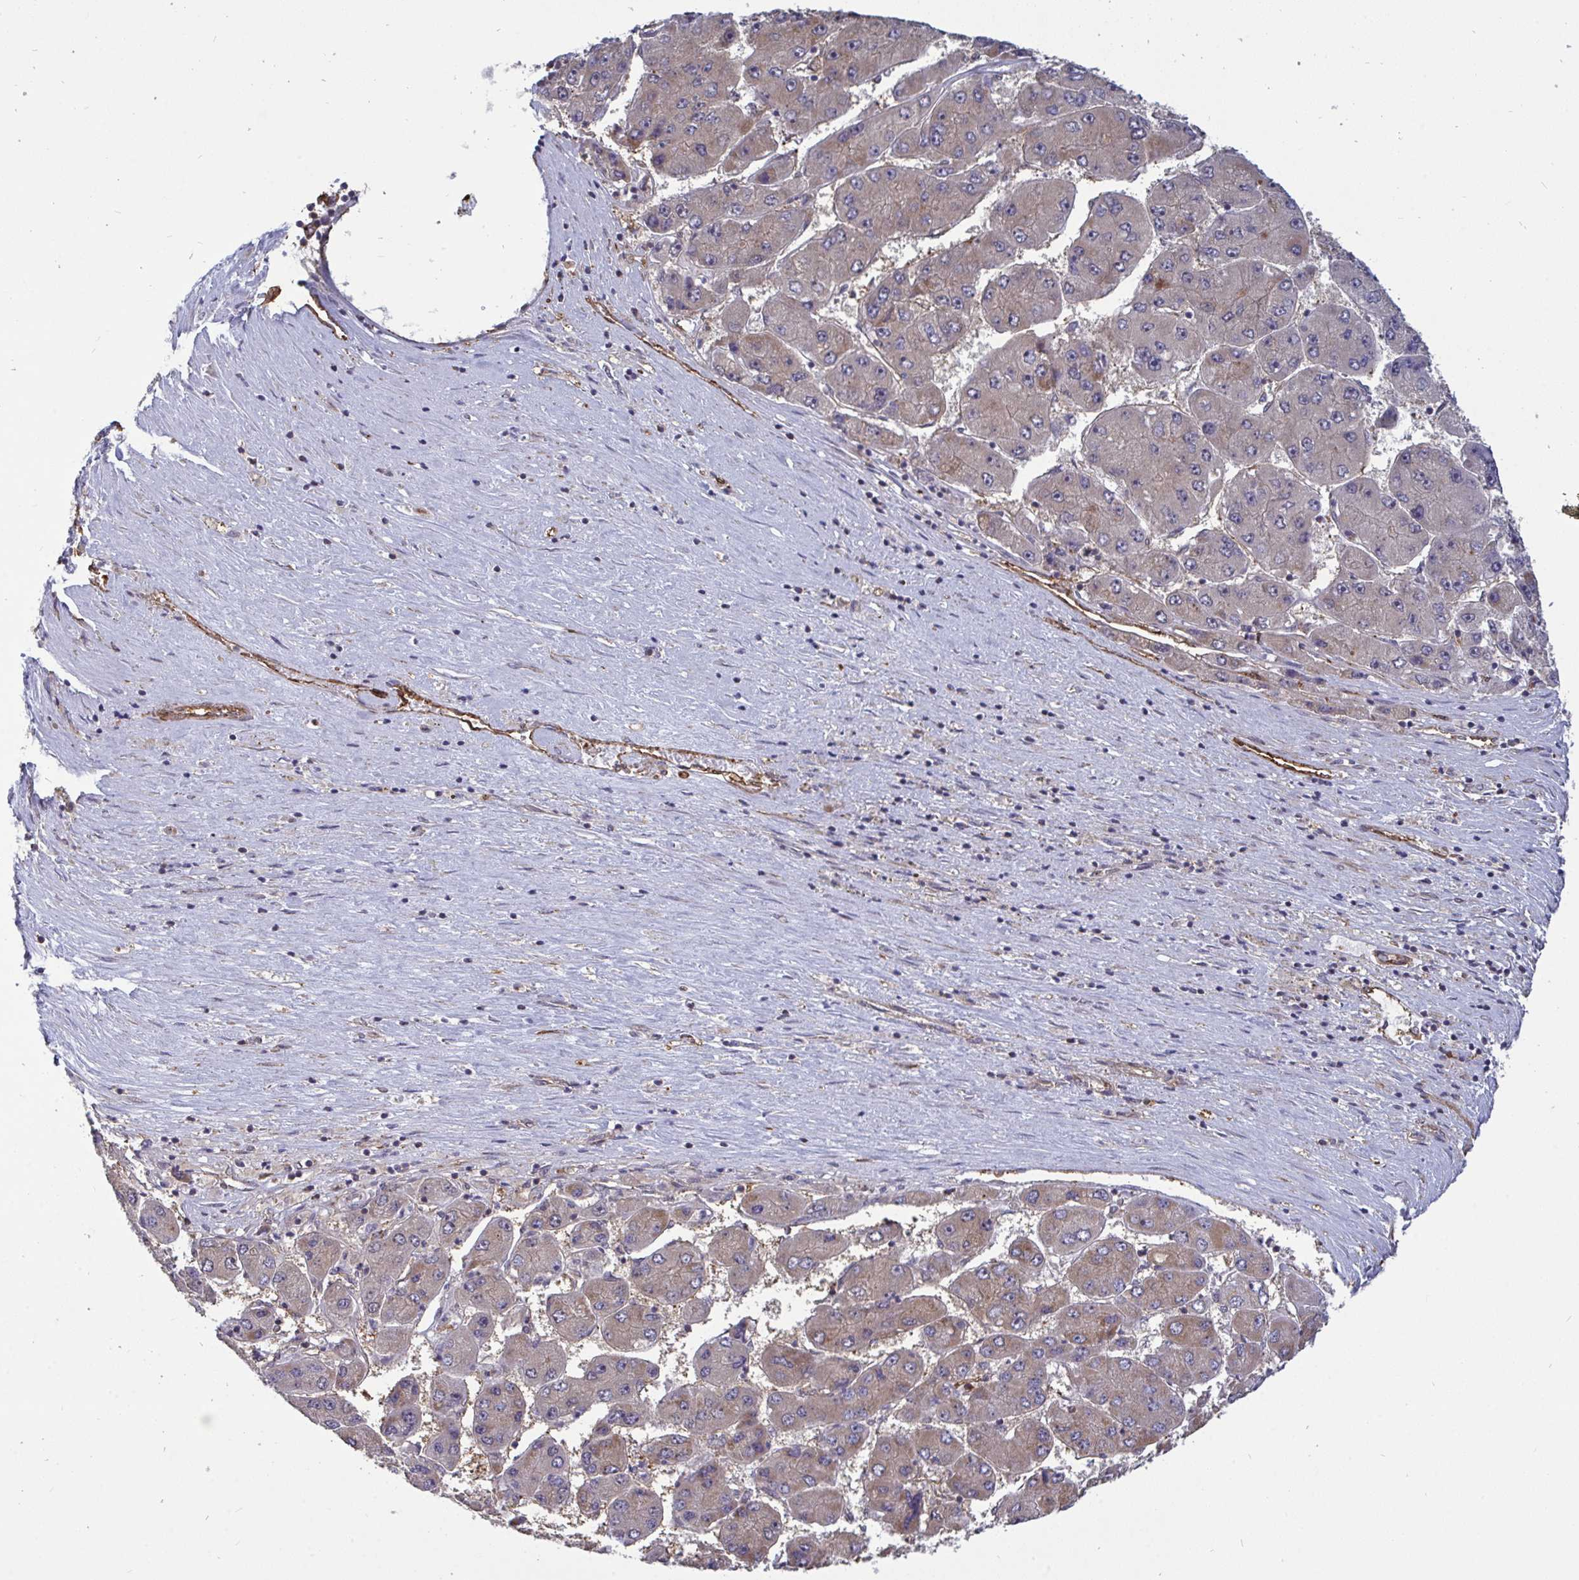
{"staining": {"intensity": "negative", "quantity": "none", "location": "none"}, "tissue": "liver cancer", "cell_type": "Tumor cells", "image_type": "cancer", "snomed": [{"axis": "morphology", "description": "Carcinoma, Hepatocellular, NOS"}, {"axis": "topography", "description": "Liver"}], "caption": "IHC photomicrograph of neoplastic tissue: human liver cancer (hepatocellular carcinoma) stained with DAB displays no significant protein staining in tumor cells.", "gene": "ISCU", "patient": {"sex": "female", "age": 61}}